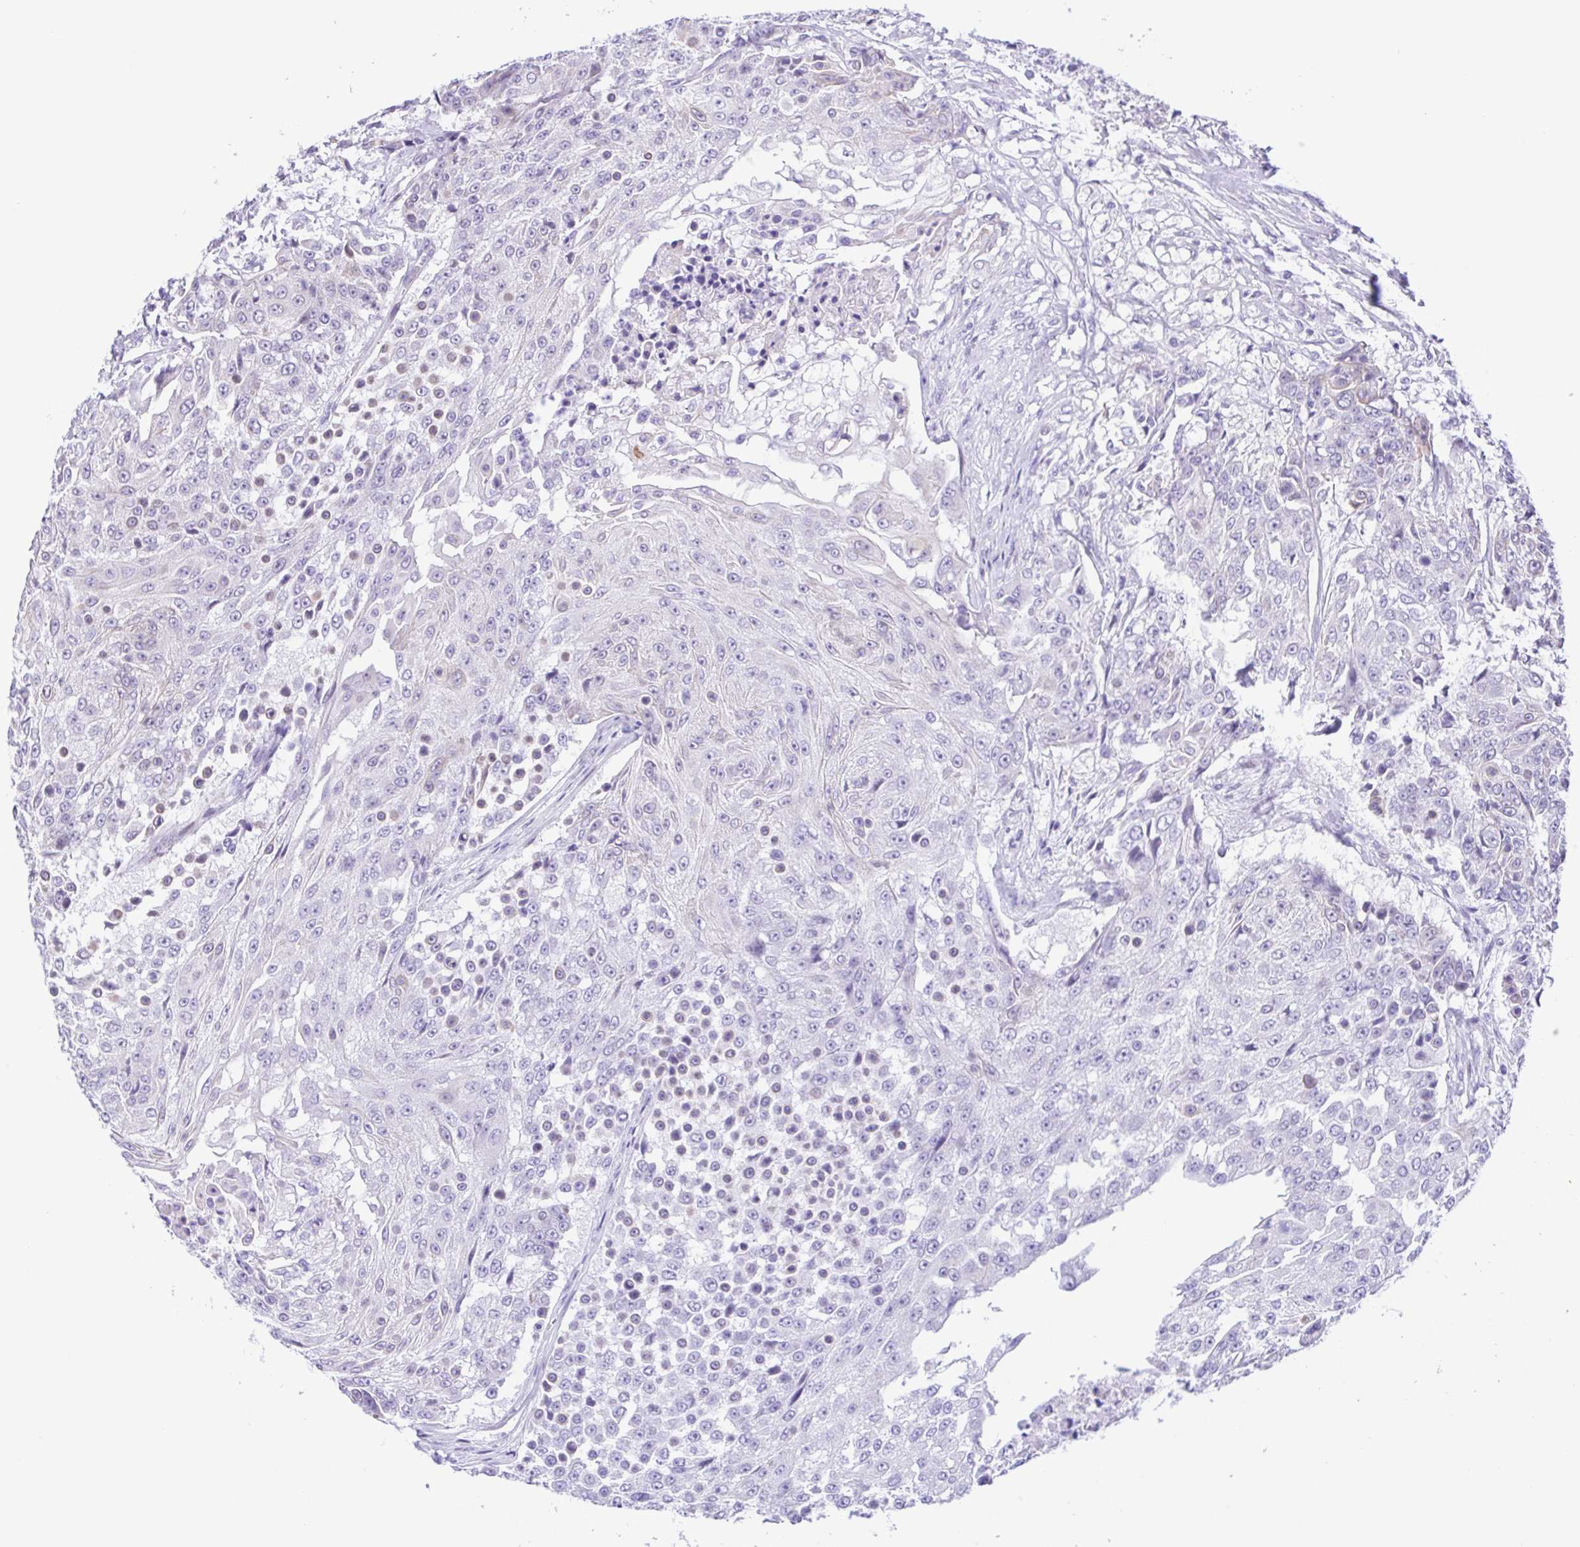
{"staining": {"intensity": "negative", "quantity": "none", "location": "none"}, "tissue": "urothelial cancer", "cell_type": "Tumor cells", "image_type": "cancer", "snomed": [{"axis": "morphology", "description": "Urothelial carcinoma, High grade"}, {"axis": "topography", "description": "Urinary bladder"}], "caption": "The photomicrograph reveals no staining of tumor cells in urothelial cancer.", "gene": "TGM3", "patient": {"sex": "female", "age": 63}}